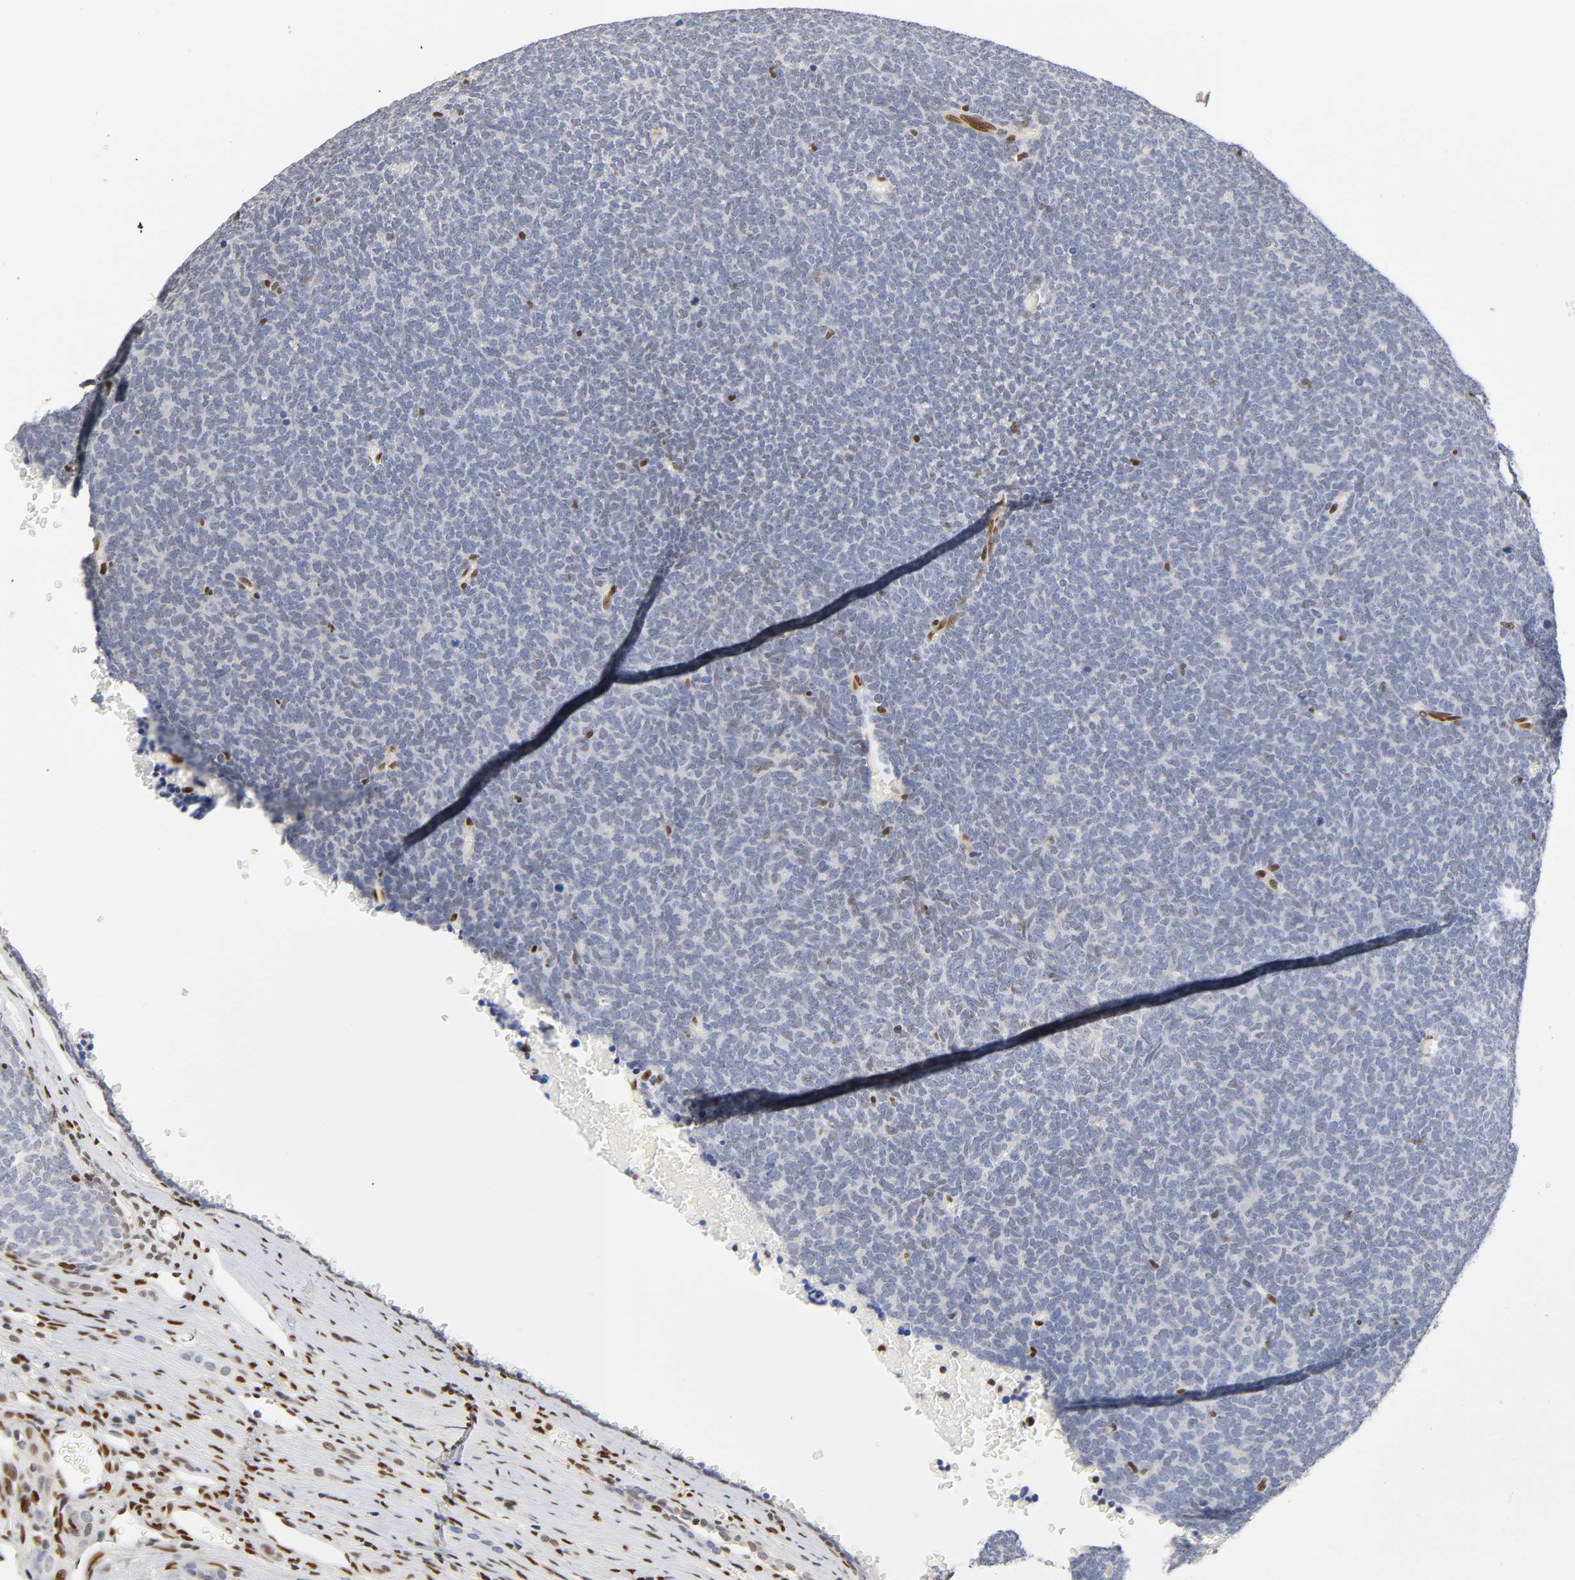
{"staining": {"intensity": "negative", "quantity": "none", "location": "none"}, "tissue": "renal cancer", "cell_type": "Tumor cells", "image_type": "cancer", "snomed": [{"axis": "morphology", "description": "Neoplasm, malignant, NOS"}, {"axis": "topography", "description": "Kidney"}], "caption": "Histopathology image shows no protein positivity in tumor cells of renal cancer (malignant neoplasm) tissue.", "gene": "NR3C1", "patient": {"sex": "male", "age": 28}}